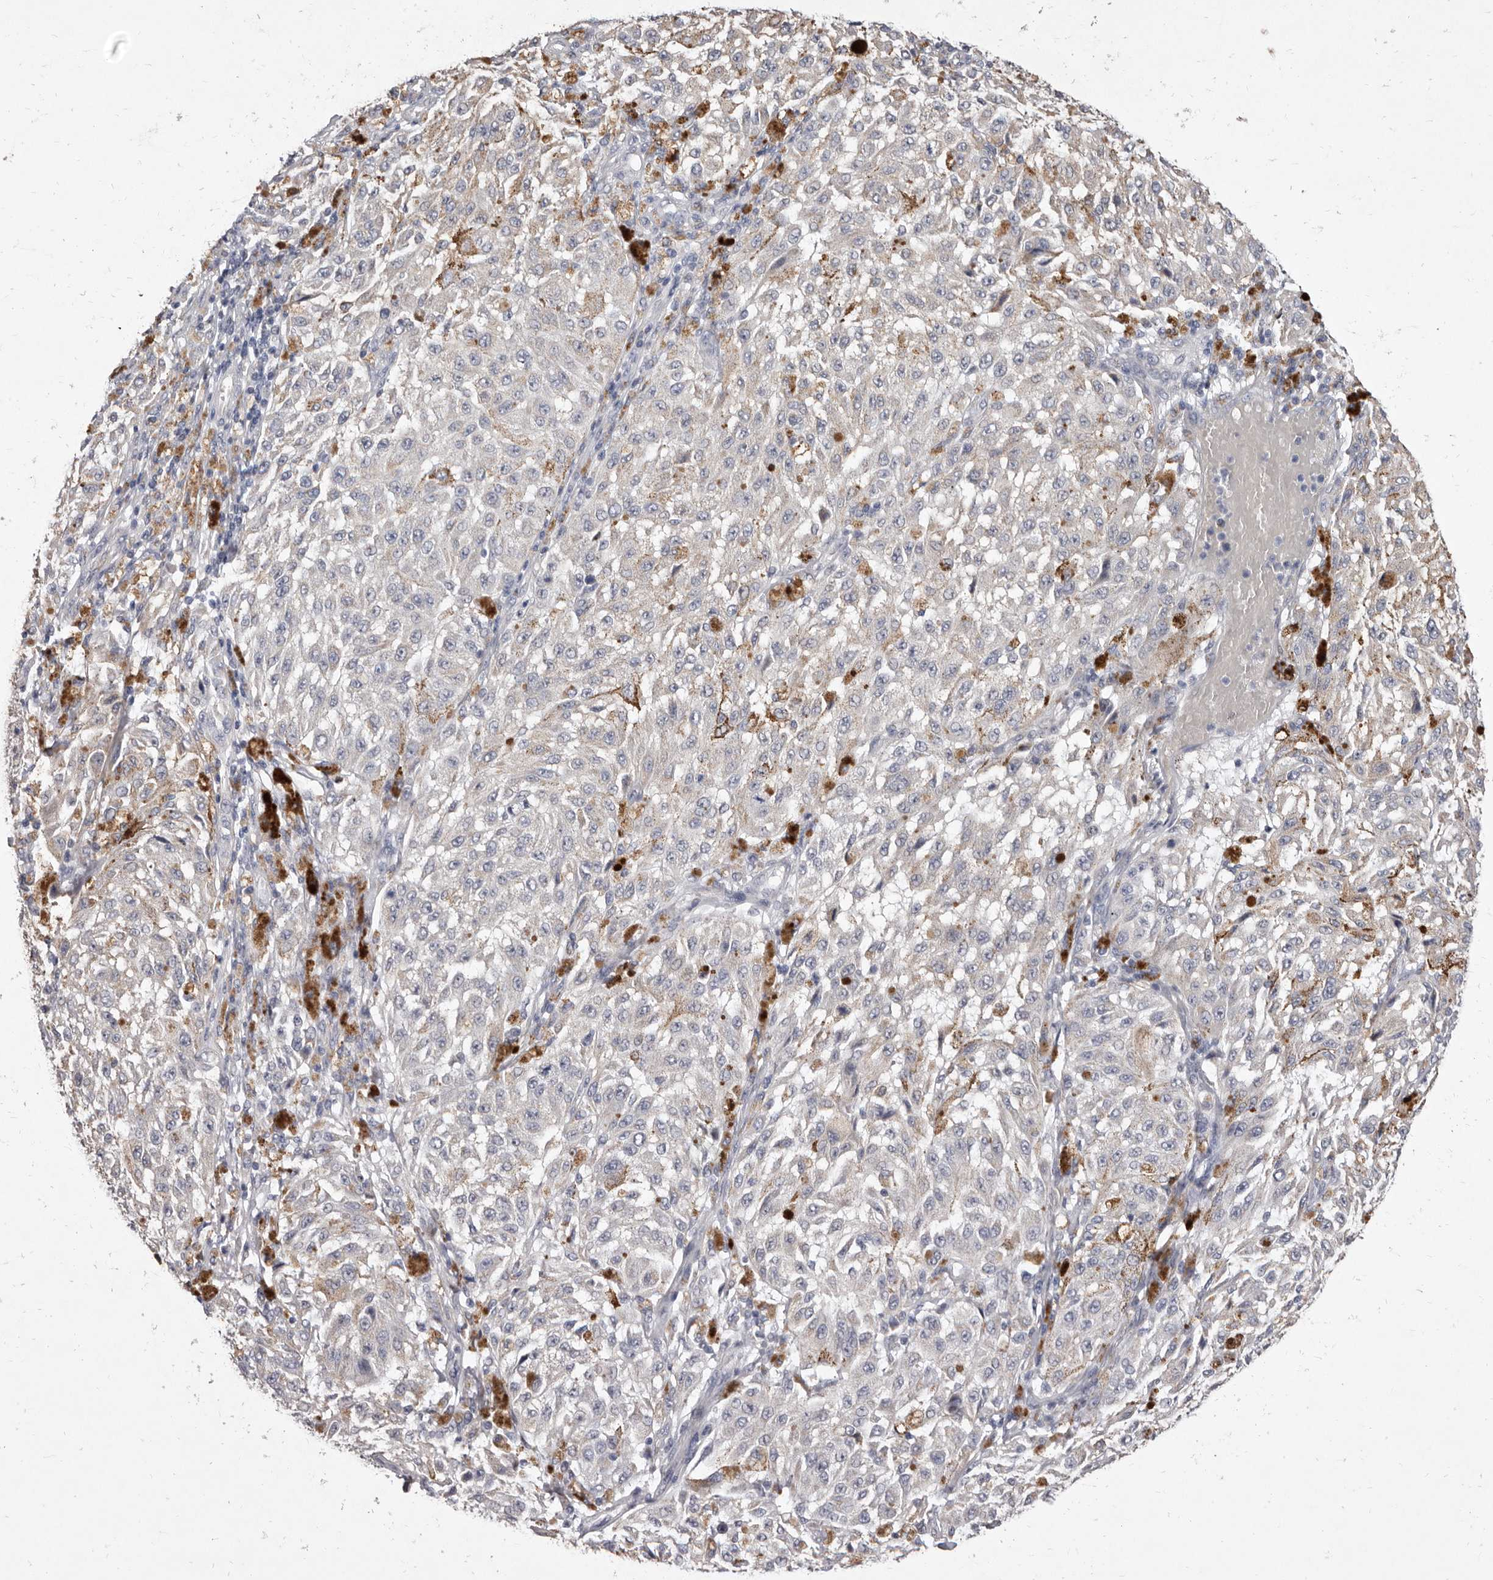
{"staining": {"intensity": "negative", "quantity": "none", "location": "none"}, "tissue": "melanoma", "cell_type": "Tumor cells", "image_type": "cancer", "snomed": [{"axis": "morphology", "description": "Malignant melanoma, NOS"}, {"axis": "topography", "description": "Skin"}], "caption": "There is no significant positivity in tumor cells of malignant melanoma. Brightfield microscopy of immunohistochemistry (IHC) stained with DAB (brown) and hematoxylin (blue), captured at high magnification.", "gene": "CYP2E1", "patient": {"sex": "female", "age": 64}}